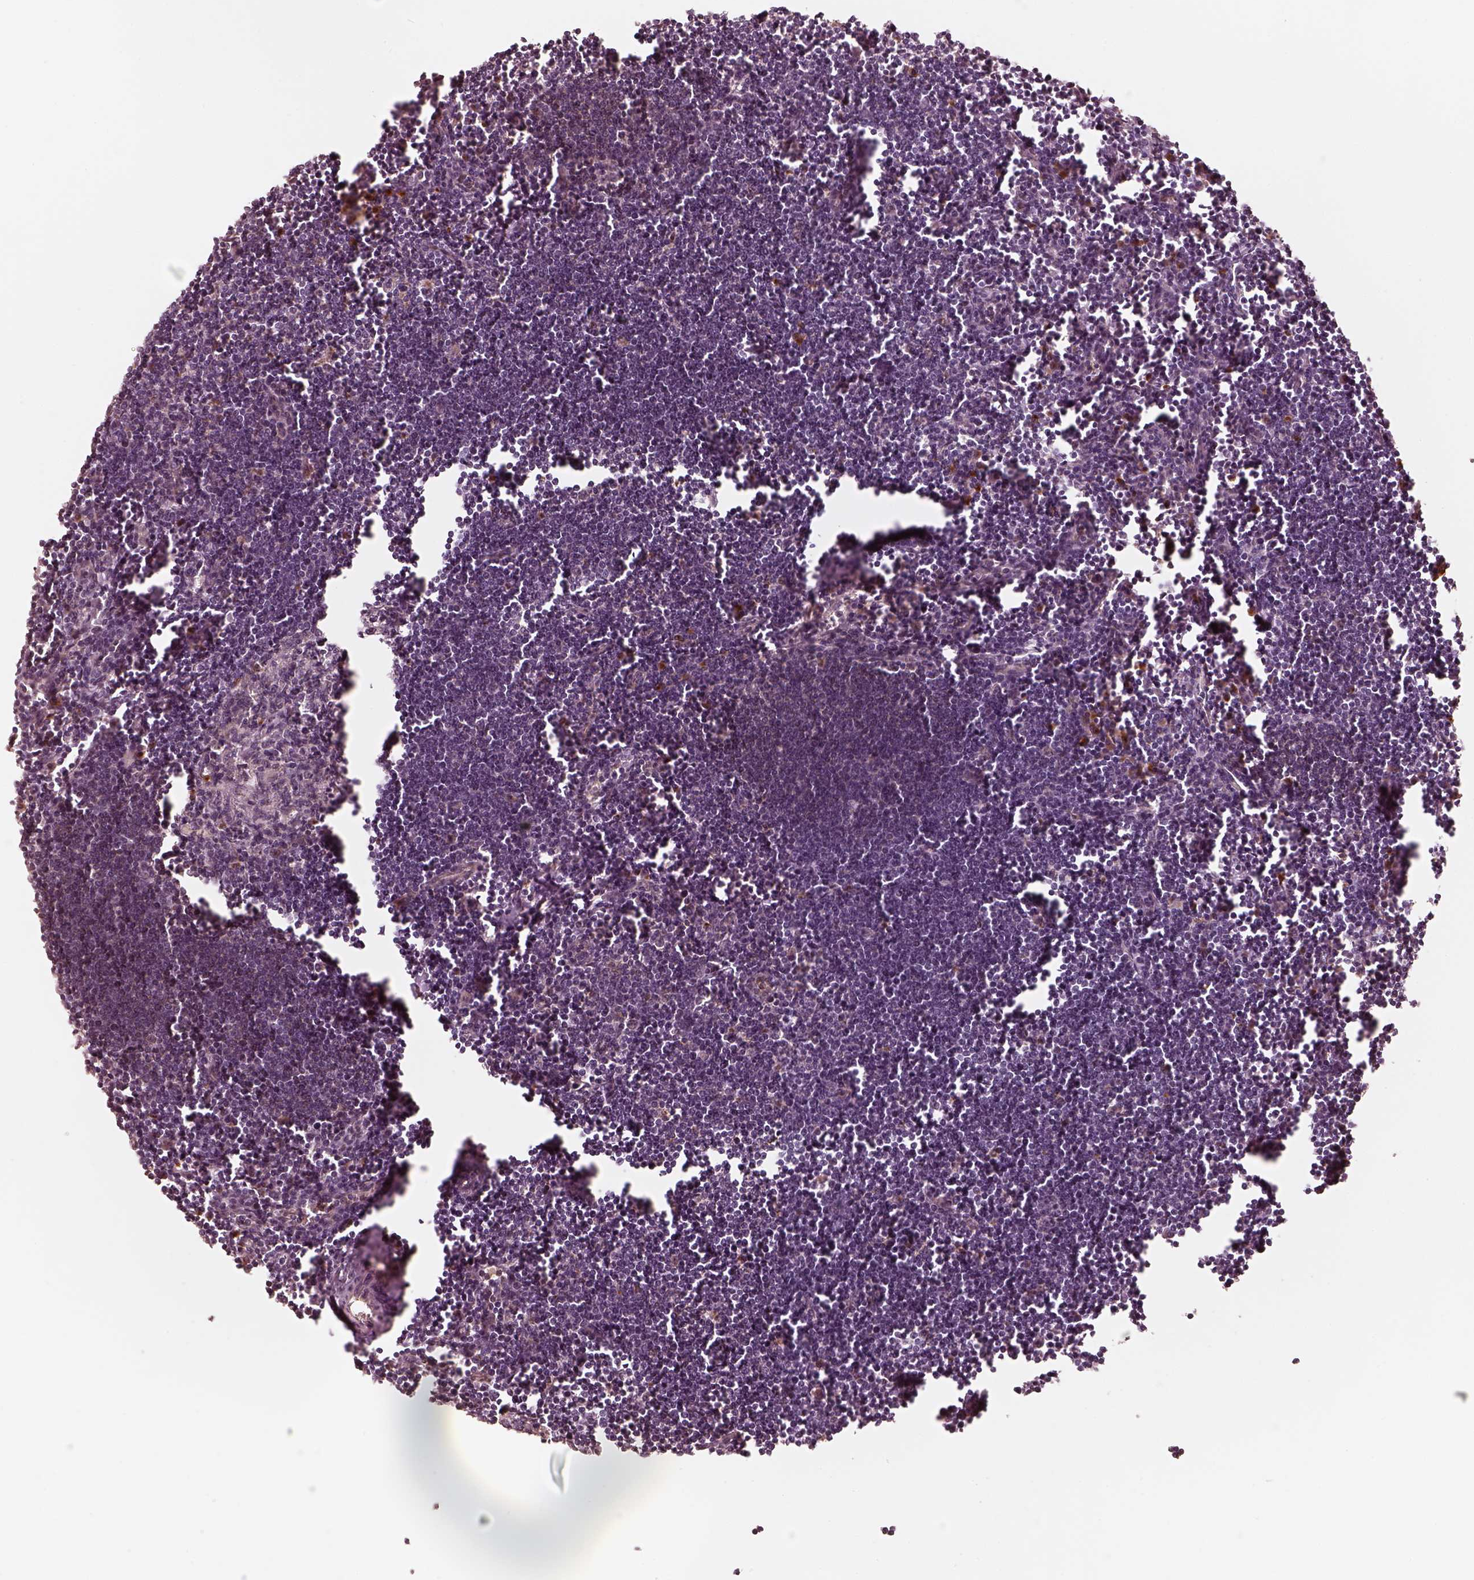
{"staining": {"intensity": "negative", "quantity": "none", "location": "none"}, "tissue": "lymph node", "cell_type": "Germinal center cells", "image_type": "normal", "snomed": [{"axis": "morphology", "description": "Normal tissue, NOS"}, {"axis": "topography", "description": "Lymph node"}], "caption": "The histopathology image displays no staining of germinal center cells in unremarkable lymph node.", "gene": "GORASP2", "patient": {"sex": "male", "age": 55}}